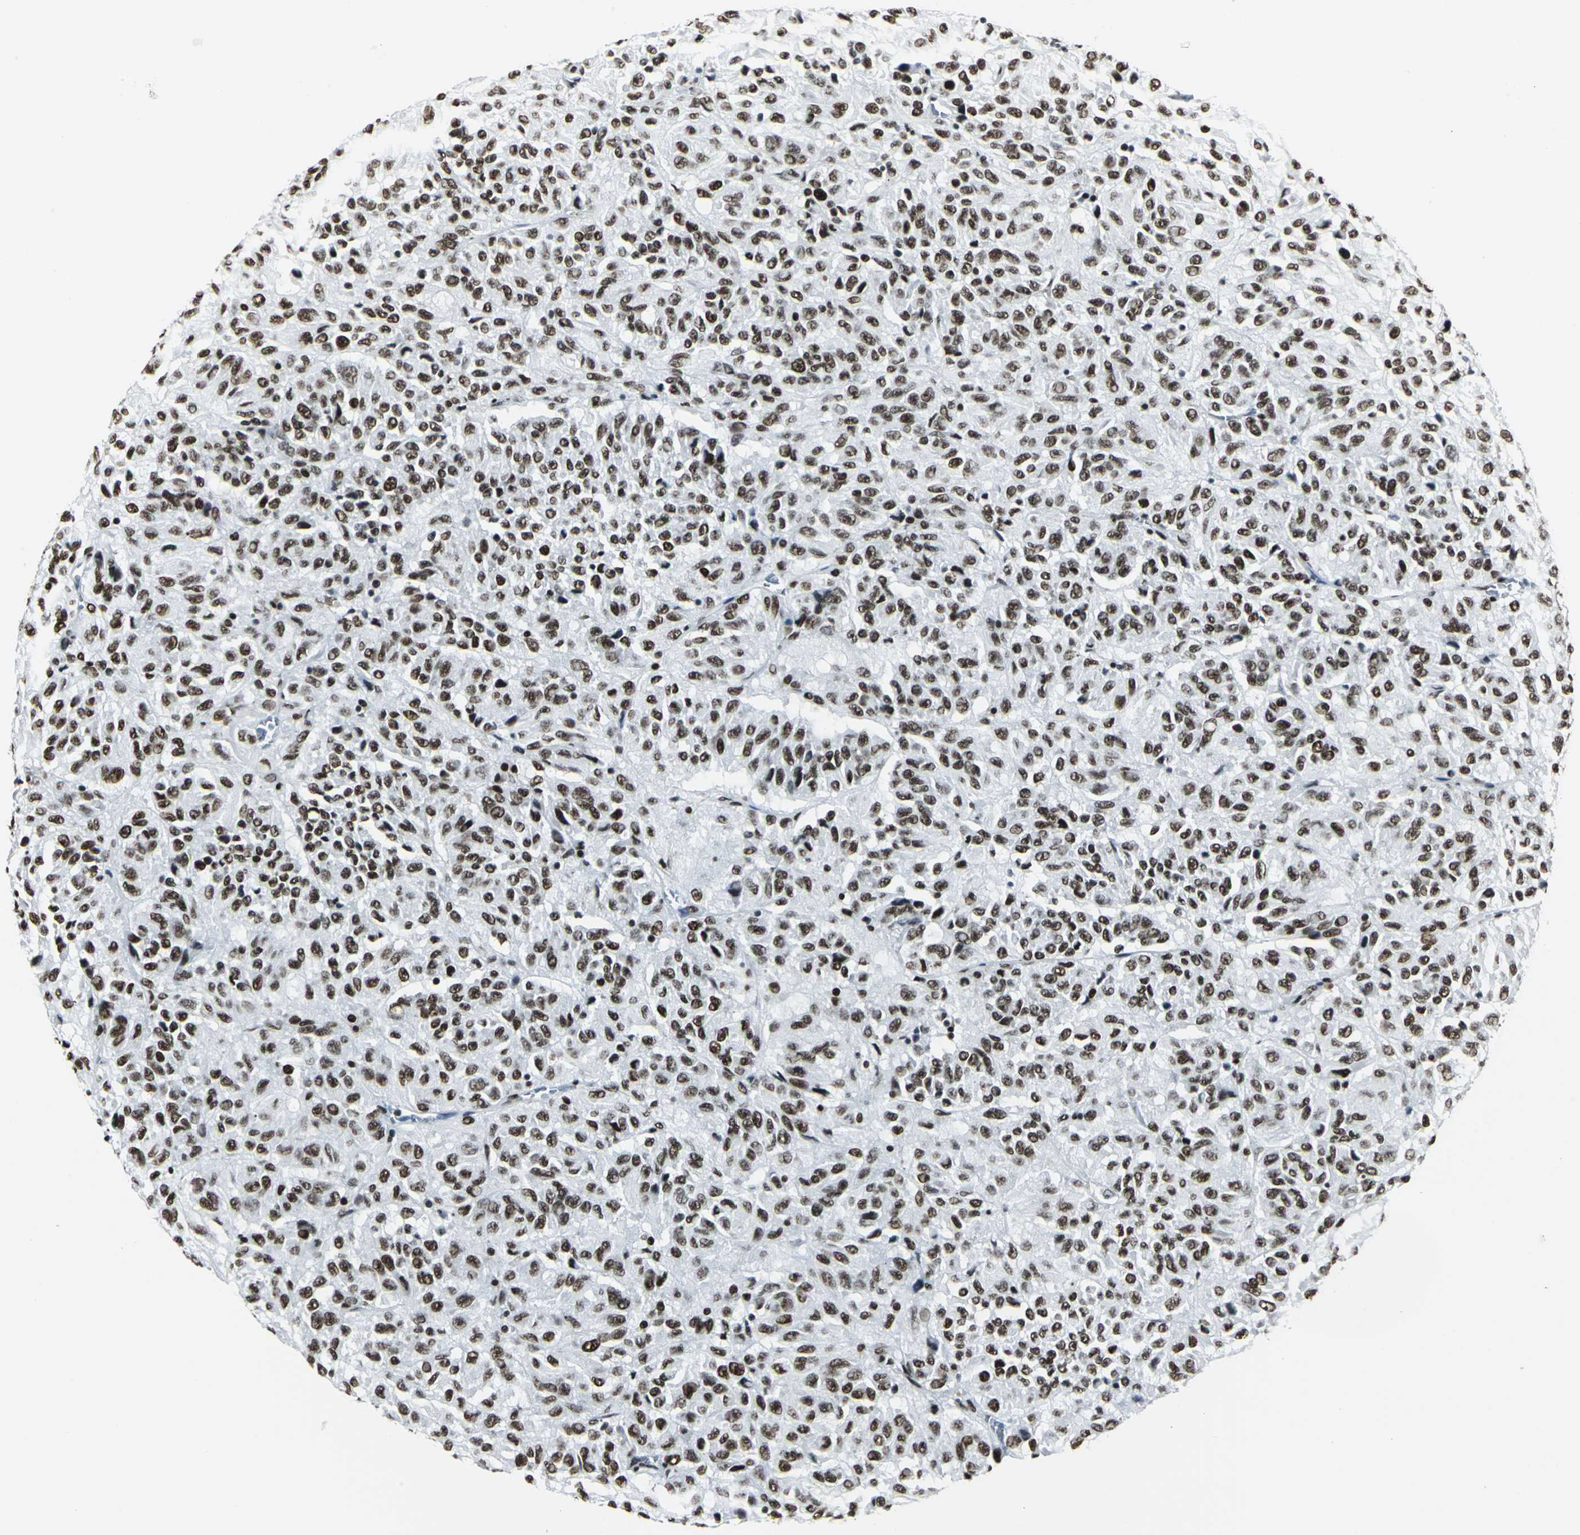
{"staining": {"intensity": "strong", "quantity": ">75%", "location": "nuclear"}, "tissue": "melanoma", "cell_type": "Tumor cells", "image_type": "cancer", "snomed": [{"axis": "morphology", "description": "Malignant melanoma, Metastatic site"}, {"axis": "topography", "description": "Lung"}], "caption": "A brown stain highlights strong nuclear positivity of a protein in human malignant melanoma (metastatic site) tumor cells.", "gene": "HDAC2", "patient": {"sex": "male", "age": 64}}